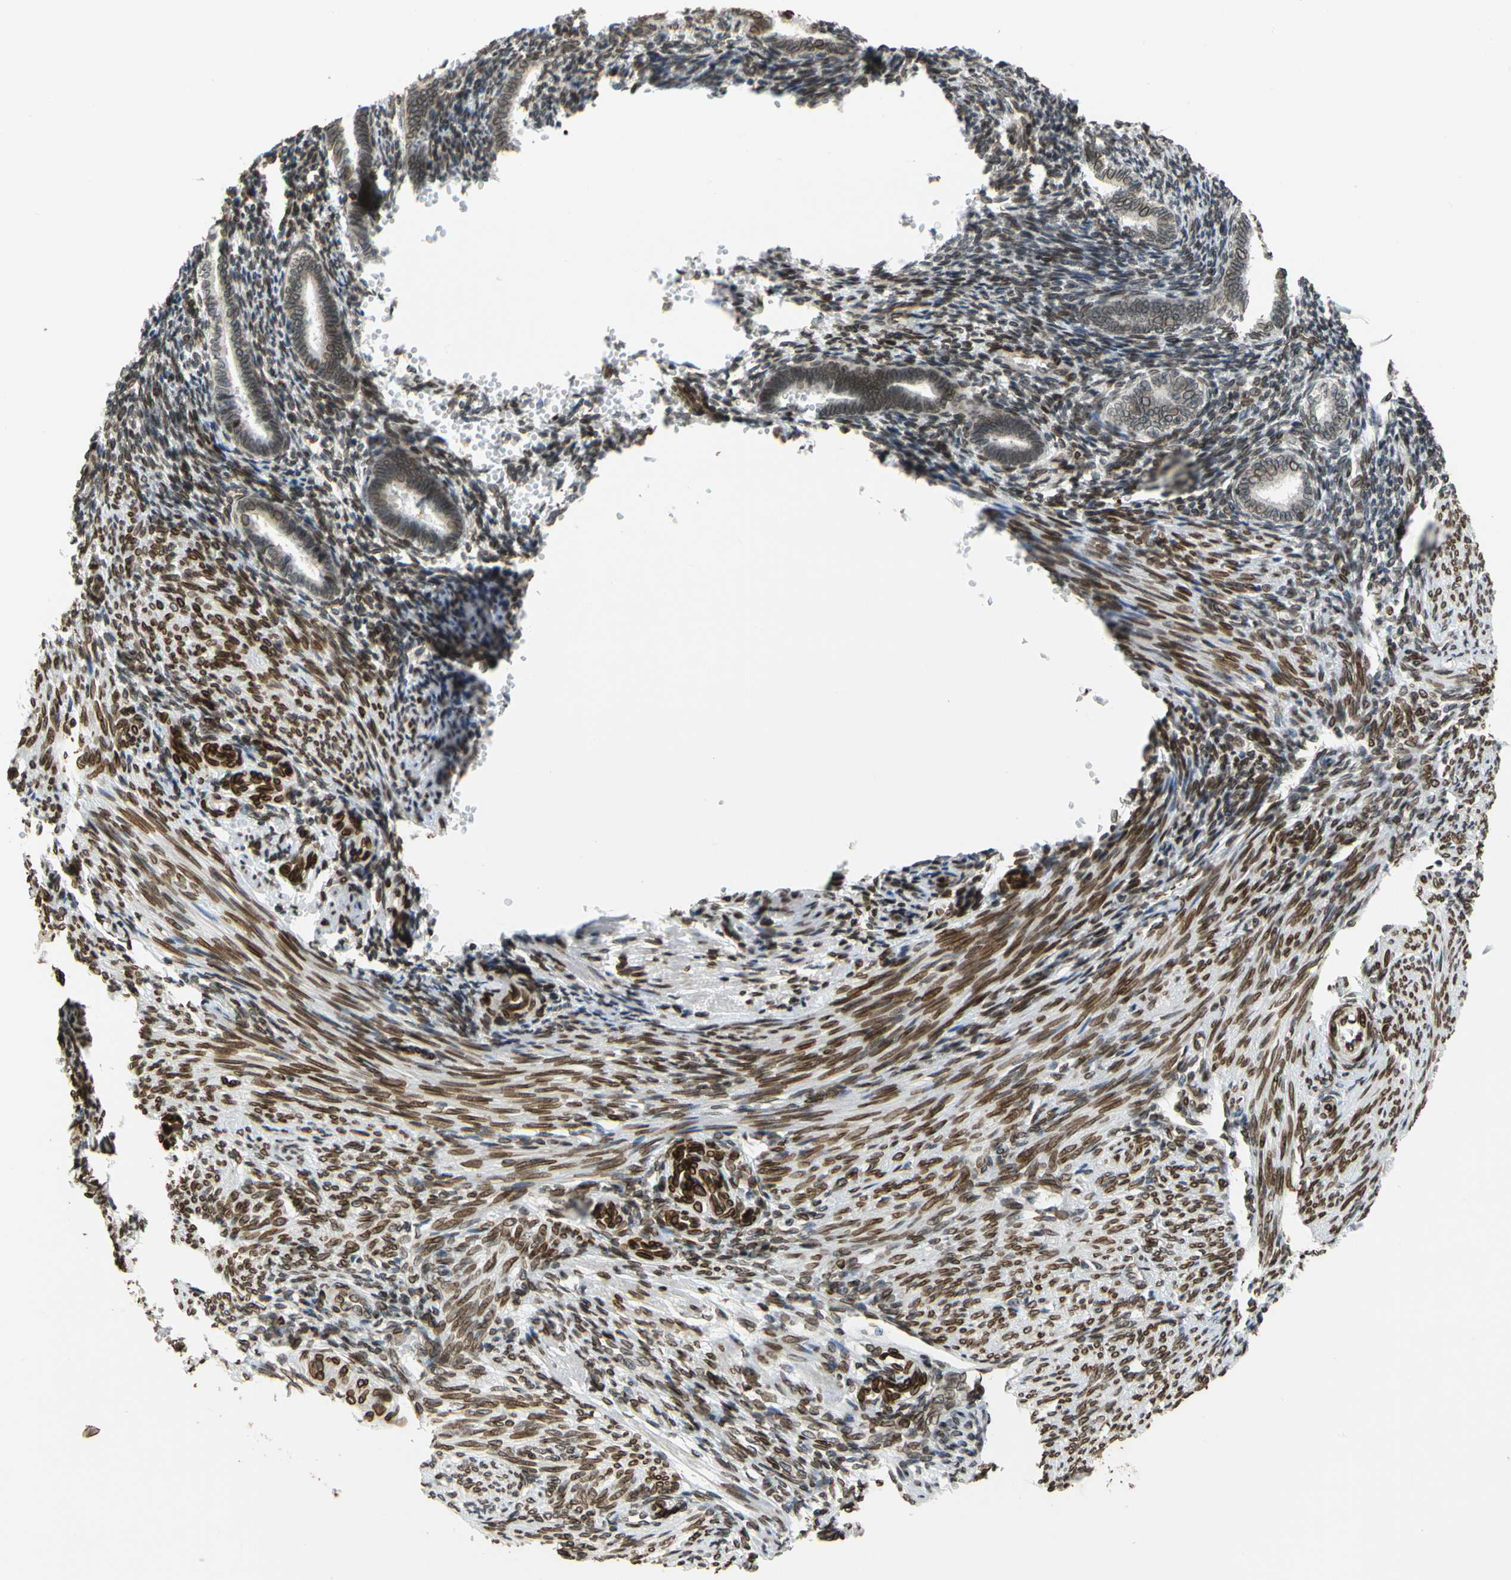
{"staining": {"intensity": "moderate", "quantity": ">75%", "location": "cytoplasmic/membranous,nuclear"}, "tissue": "endometrium", "cell_type": "Cells in endometrial stroma", "image_type": "normal", "snomed": [{"axis": "morphology", "description": "Normal tissue, NOS"}, {"axis": "topography", "description": "Endometrium"}], "caption": "A micrograph of human endometrium stained for a protein shows moderate cytoplasmic/membranous,nuclear brown staining in cells in endometrial stroma. (DAB IHC with brightfield microscopy, high magnification).", "gene": "SUN1", "patient": {"sex": "female", "age": 27}}